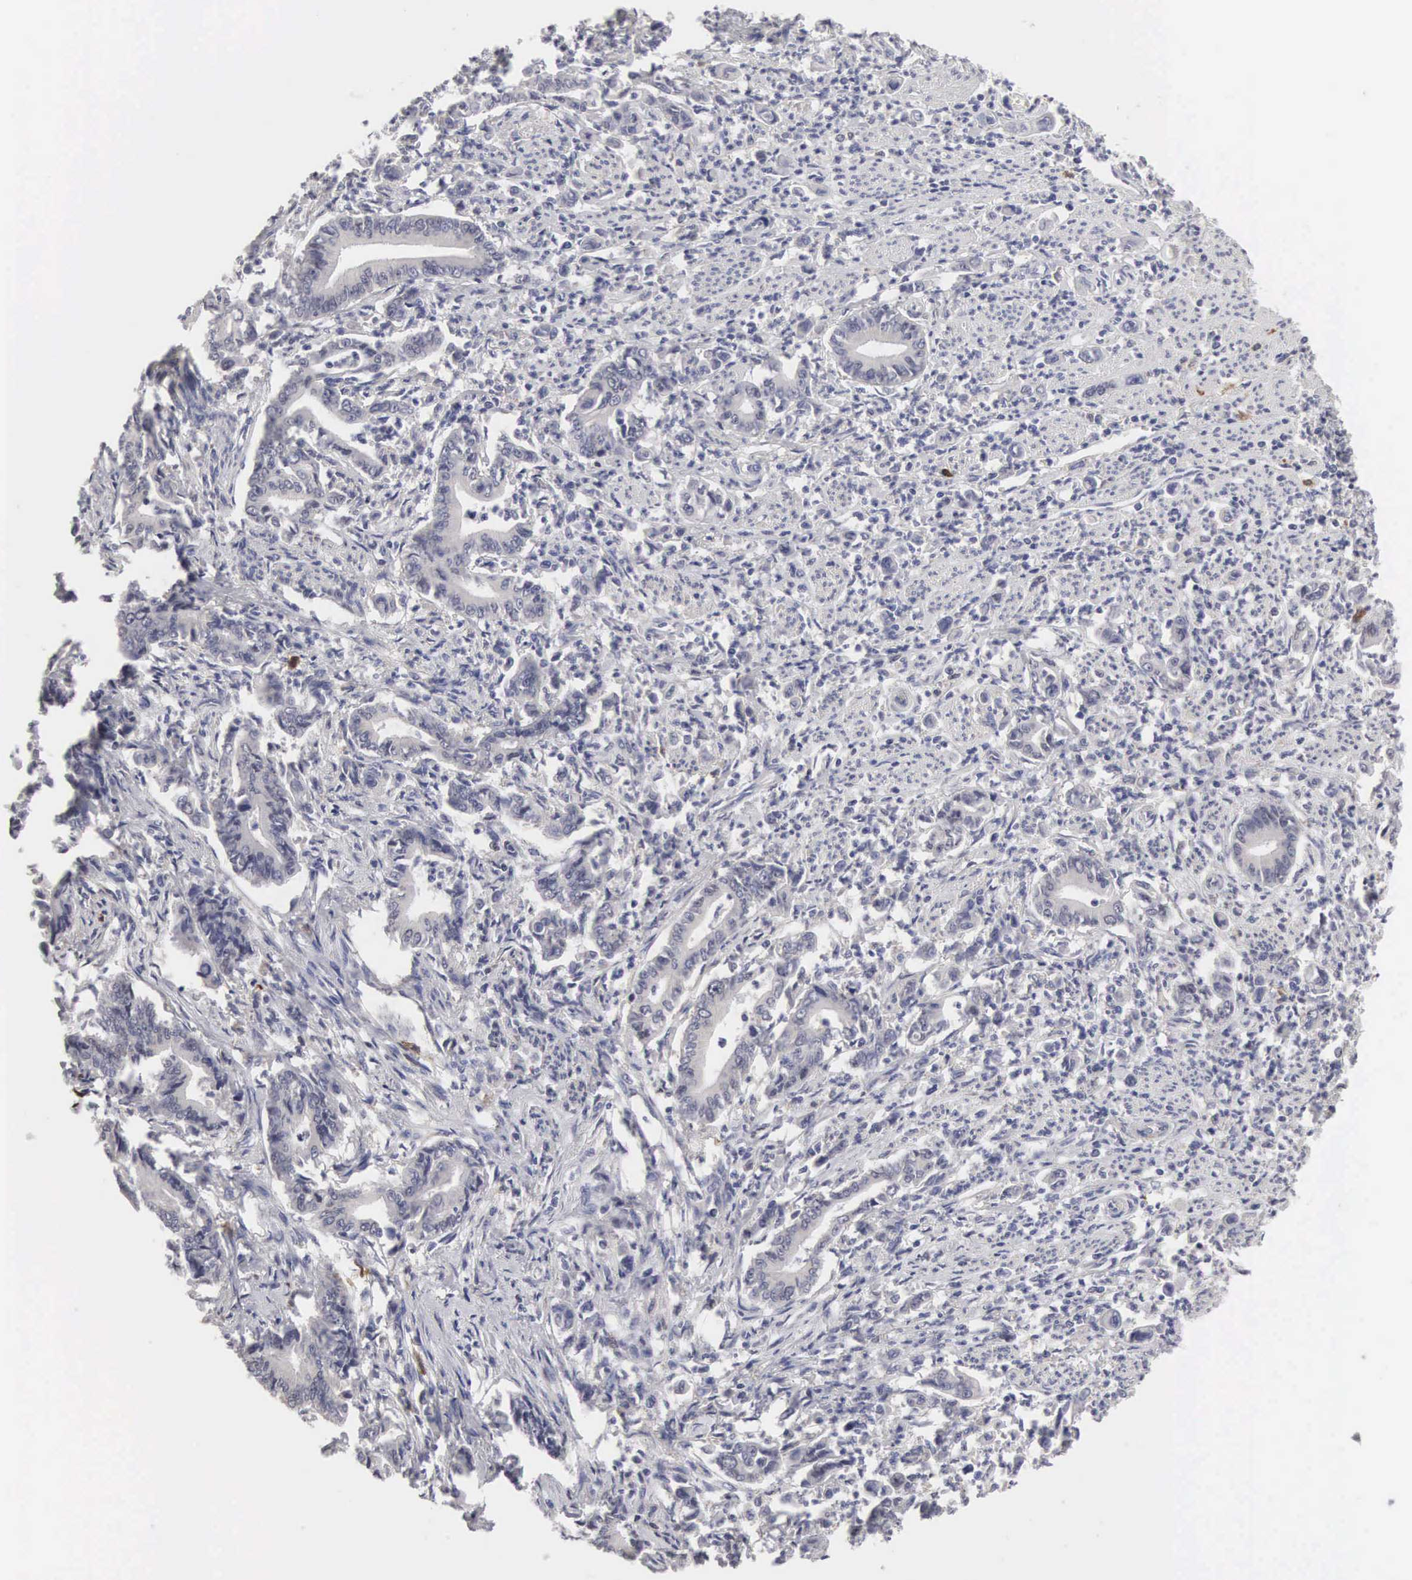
{"staining": {"intensity": "negative", "quantity": "none", "location": "none"}, "tissue": "stomach cancer", "cell_type": "Tumor cells", "image_type": "cancer", "snomed": [{"axis": "morphology", "description": "Adenocarcinoma, NOS"}, {"axis": "topography", "description": "Stomach"}], "caption": "Stomach cancer (adenocarcinoma) stained for a protein using immunohistochemistry demonstrates no staining tumor cells.", "gene": "HMOX1", "patient": {"sex": "female", "age": 76}}